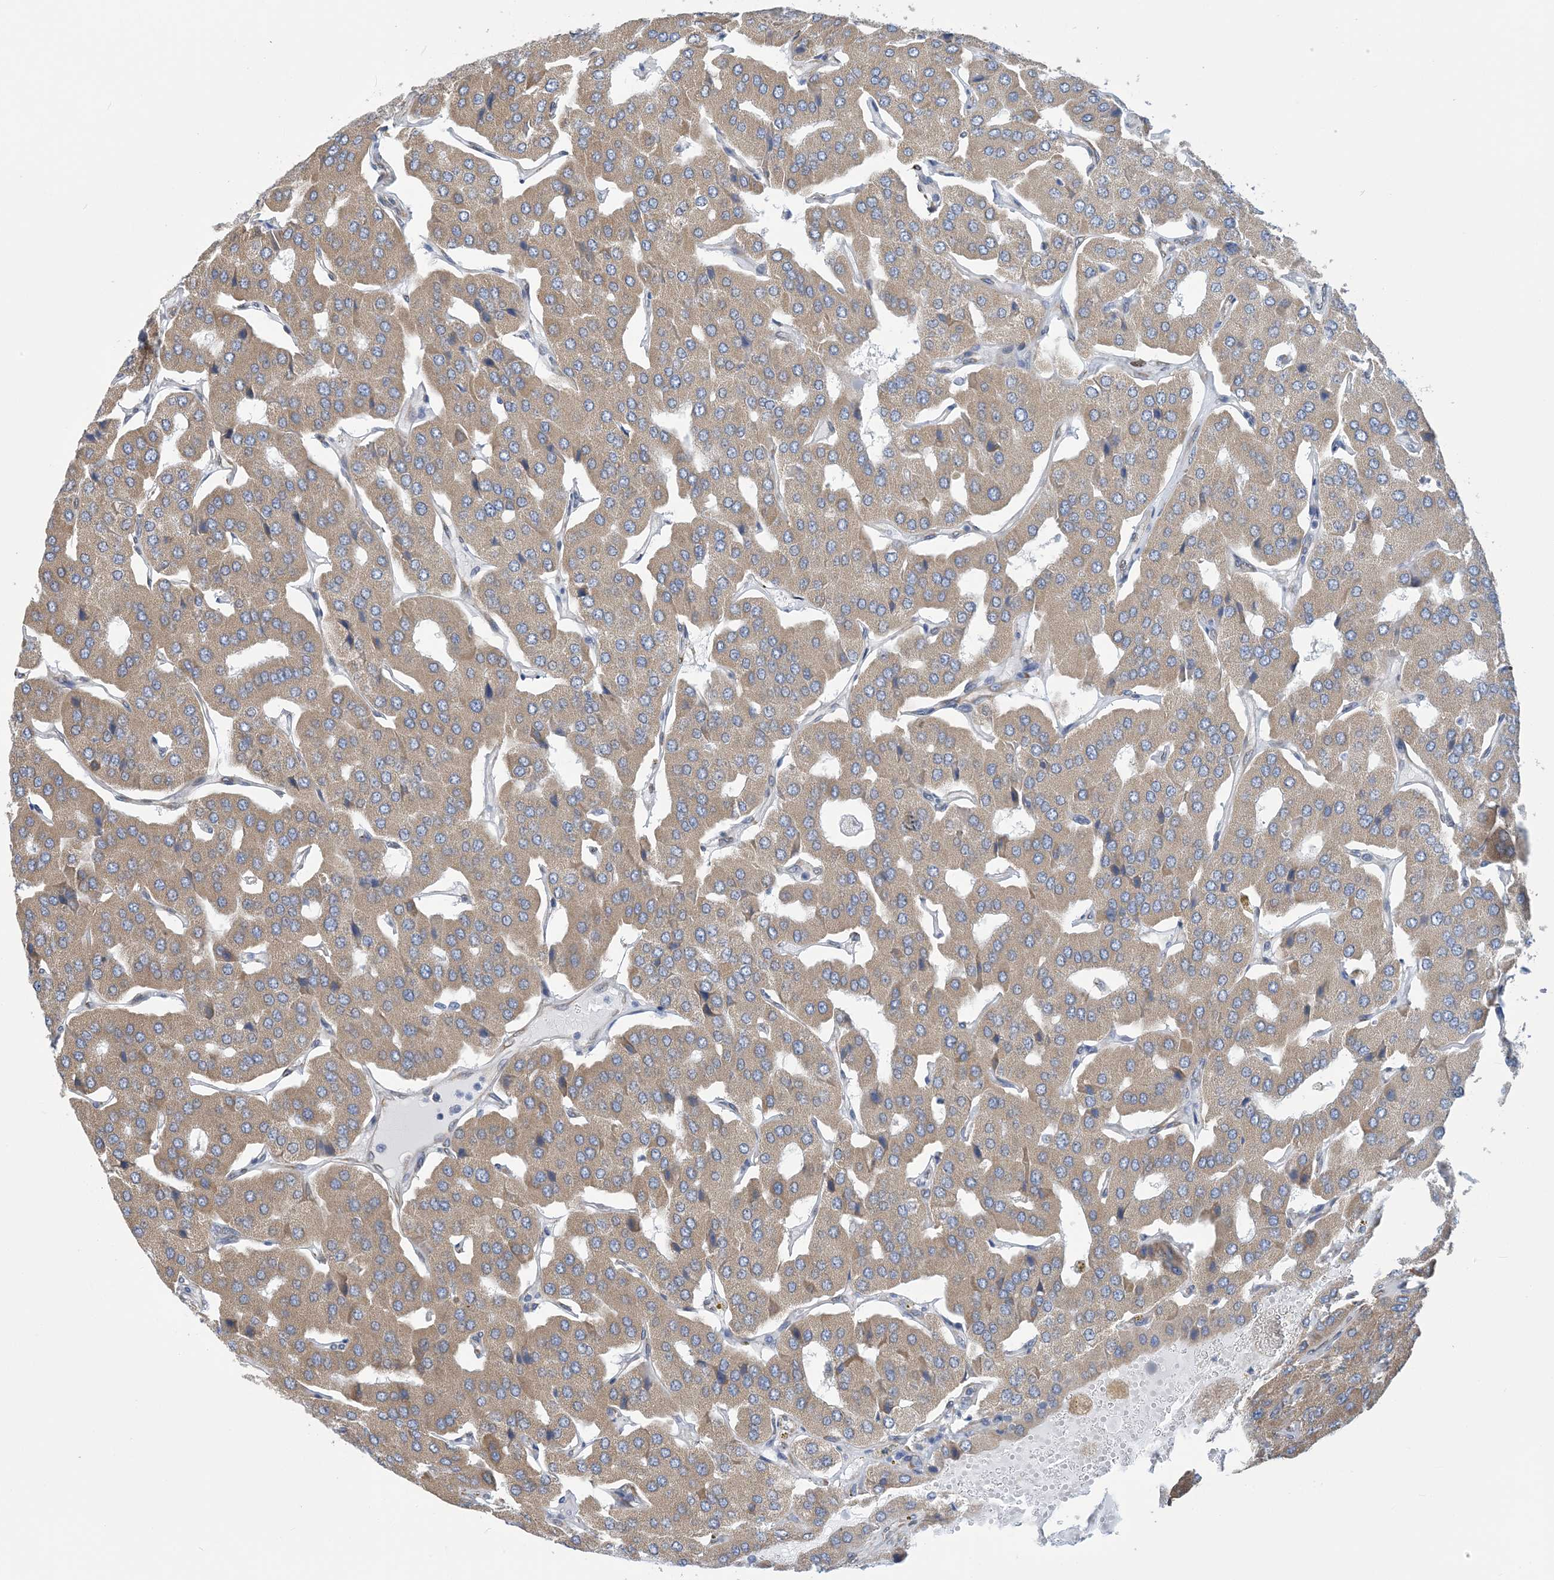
{"staining": {"intensity": "weak", "quantity": ">75%", "location": "cytoplasmic/membranous"}, "tissue": "parathyroid gland", "cell_type": "Glandular cells", "image_type": "normal", "snomed": [{"axis": "morphology", "description": "Normal tissue, NOS"}, {"axis": "morphology", "description": "Adenoma, NOS"}, {"axis": "topography", "description": "Parathyroid gland"}], "caption": "This image shows IHC staining of unremarkable parathyroid gland, with low weak cytoplasmic/membranous expression in about >75% of glandular cells.", "gene": "CCDC14", "patient": {"sex": "female", "age": 86}}